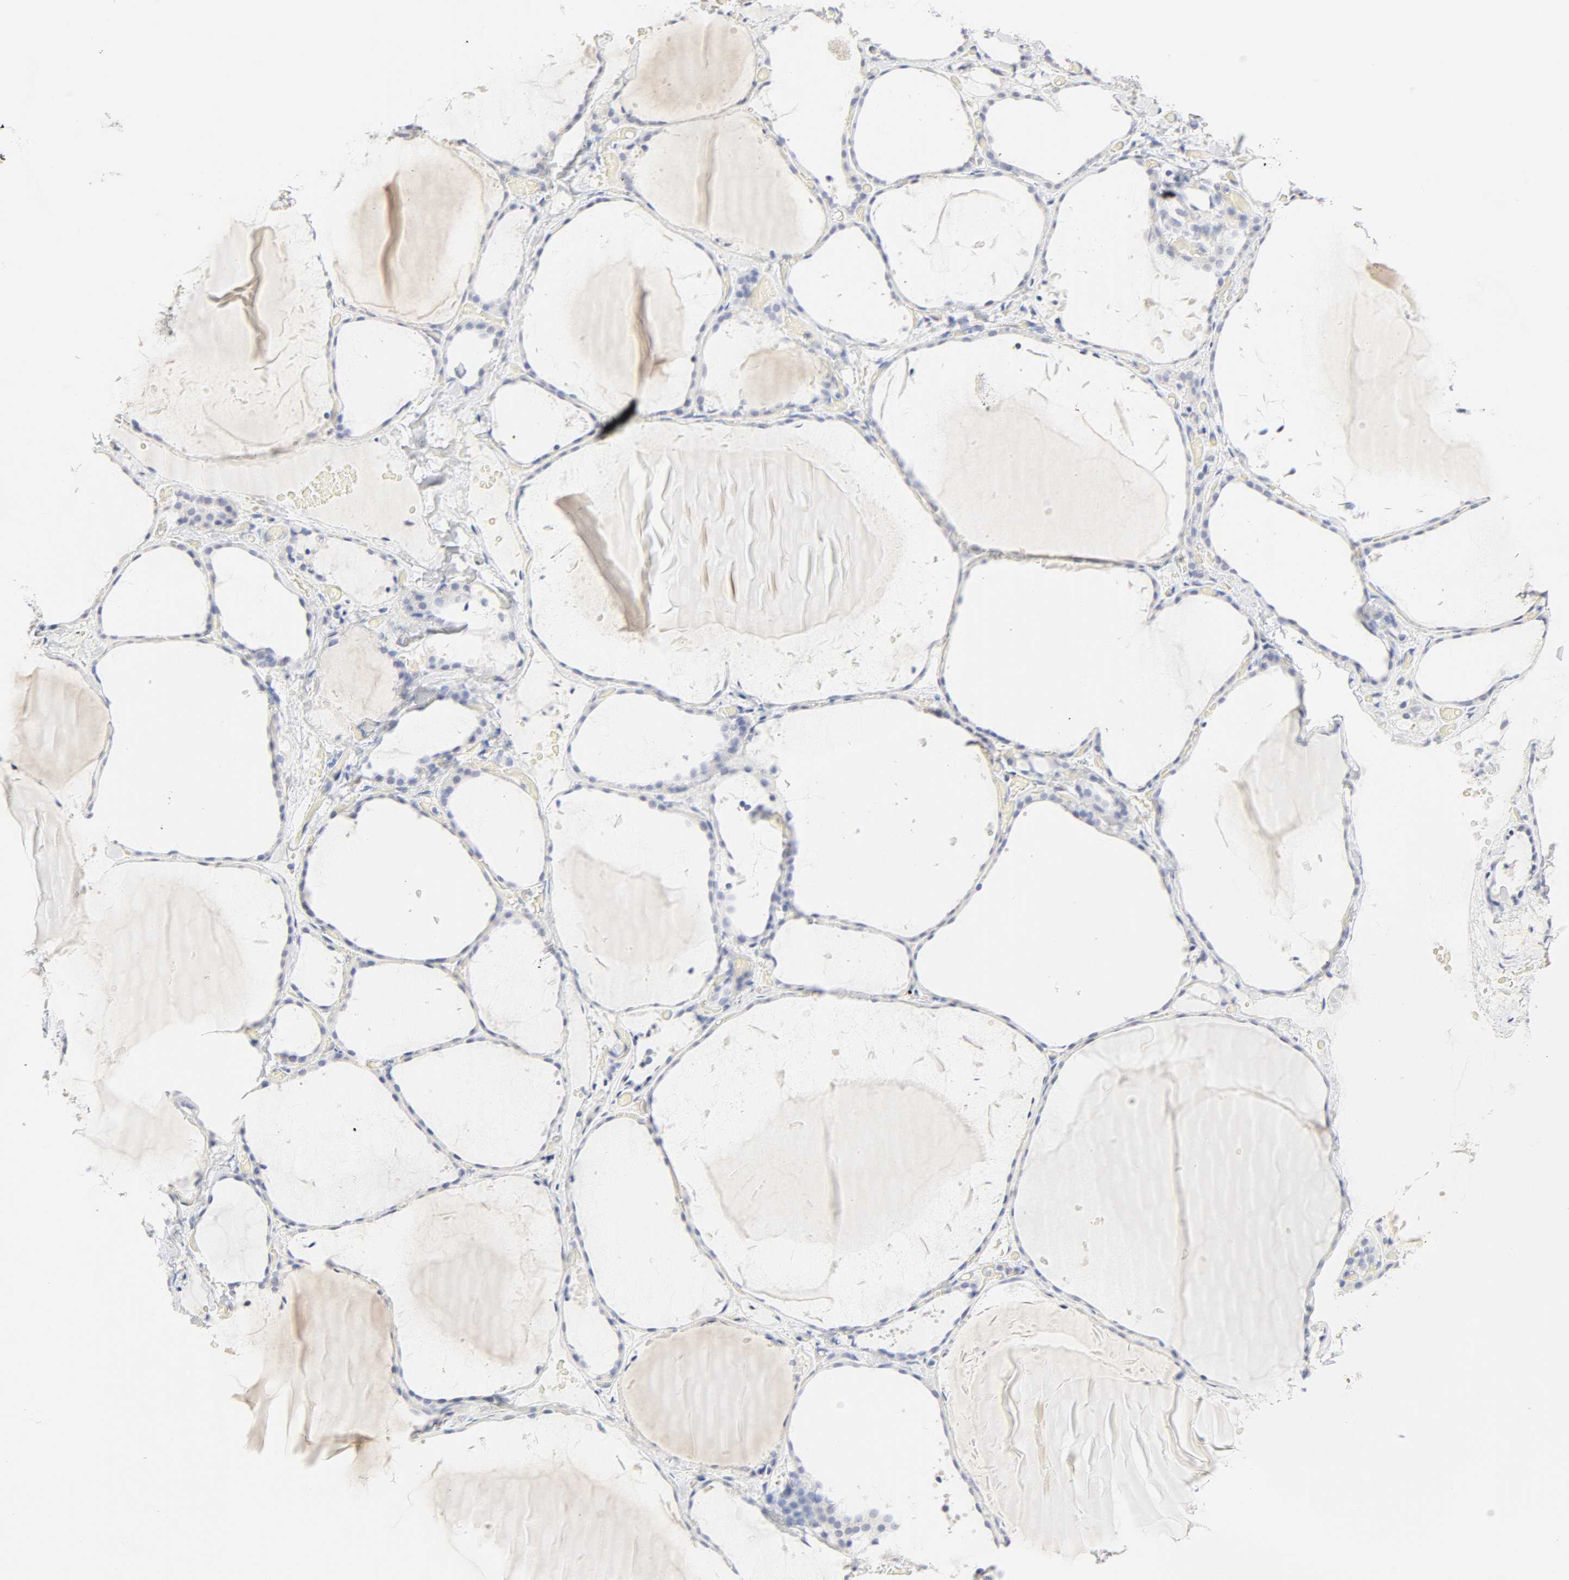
{"staining": {"intensity": "negative", "quantity": "none", "location": "none"}, "tissue": "thyroid gland", "cell_type": "Glandular cells", "image_type": "normal", "snomed": [{"axis": "morphology", "description": "Normal tissue, NOS"}, {"axis": "topography", "description": "Thyroid gland"}], "caption": "DAB (3,3'-diaminobenzidine) immunohistochemical staining of benign thyroid gland displays no significant positivity in glandular cells.", "gene": "FCGBP", "patient": {"sex": "female", "age": 22}}